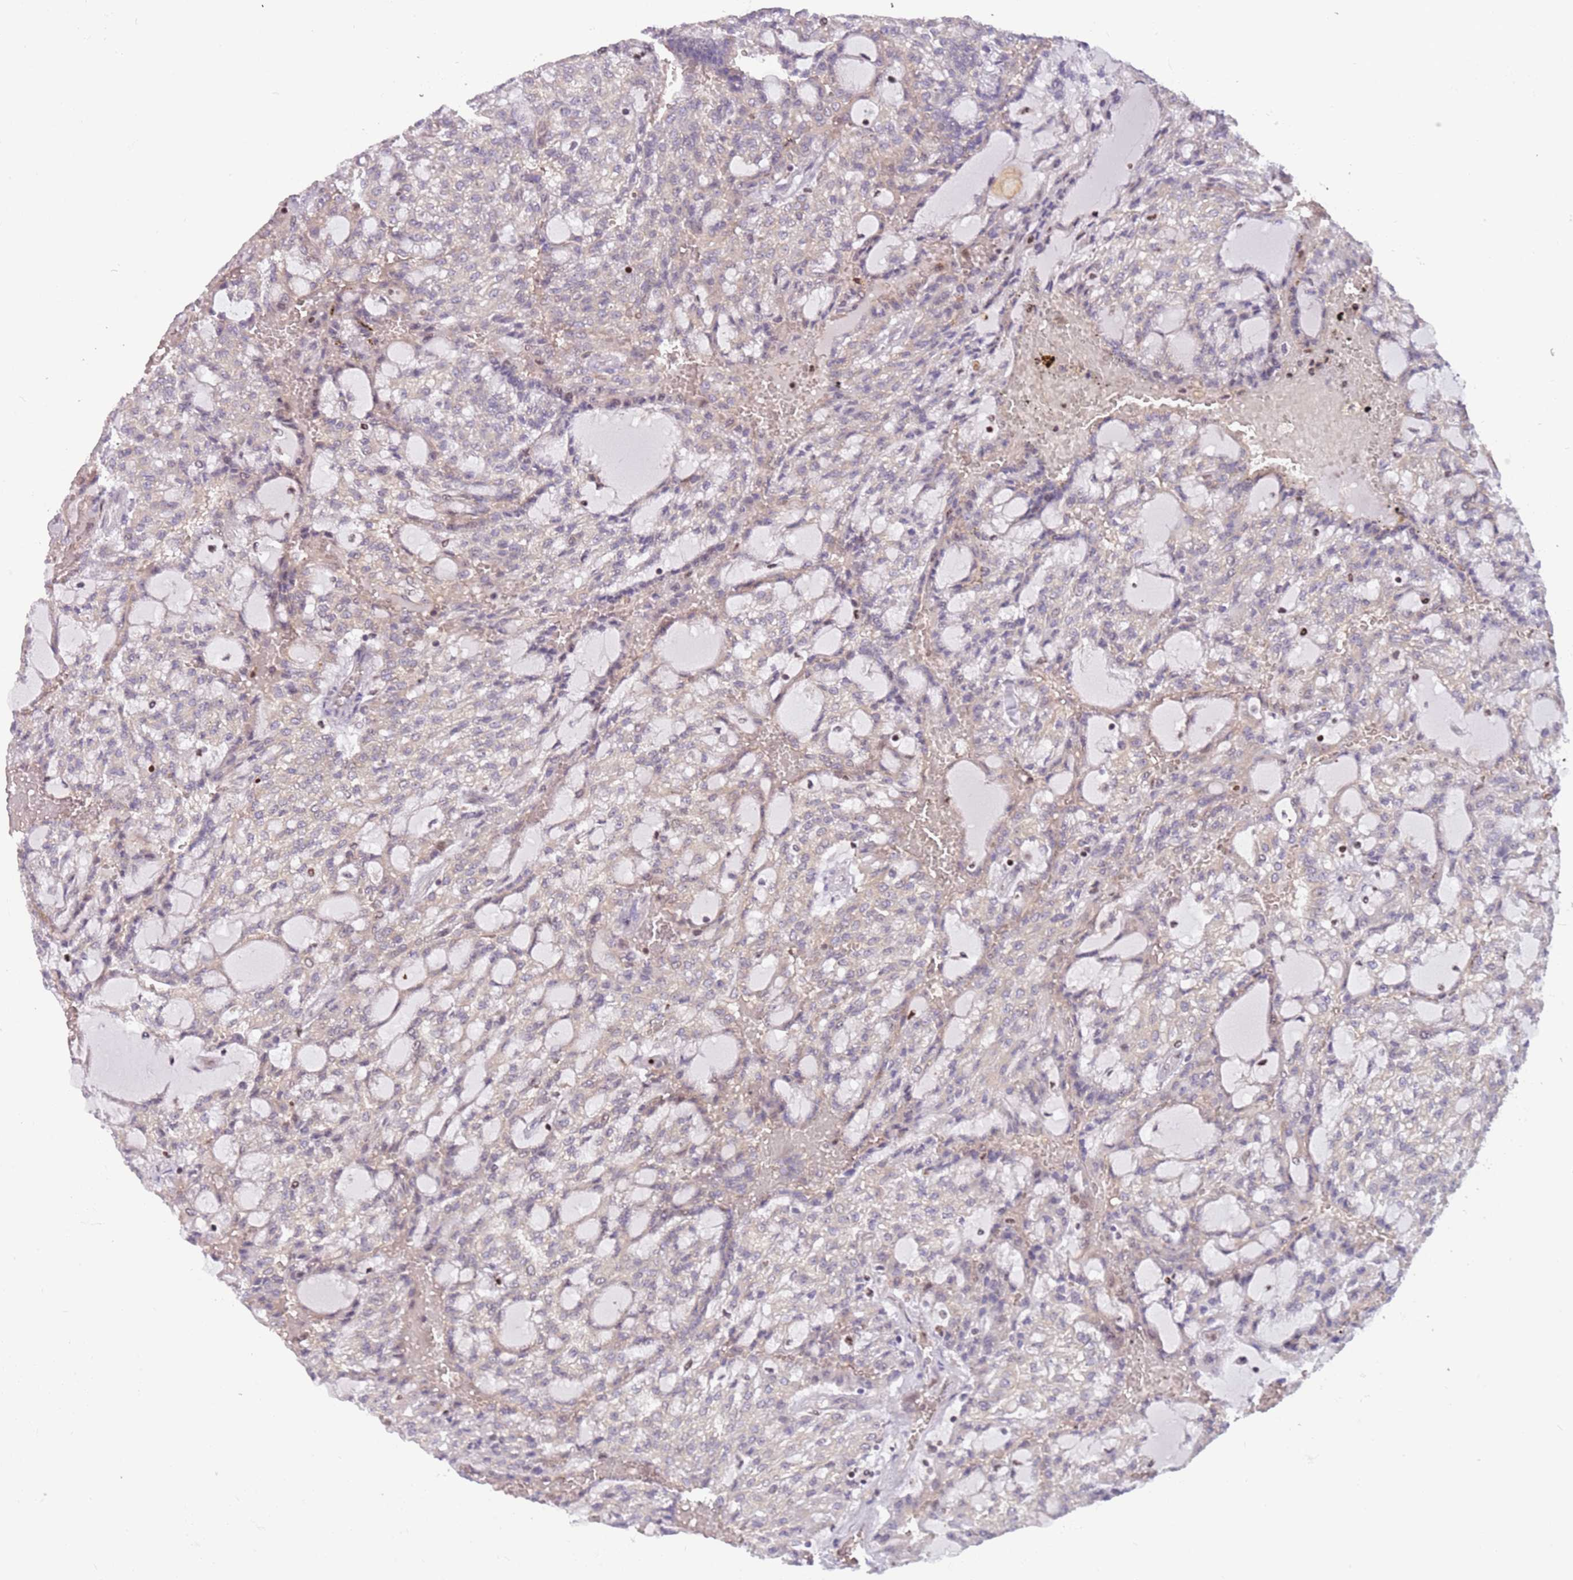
{"staining": {"intensity": "negative", "quantity": "none", "location": "none"}, "tissue": "renal cancer", "cell_type": "Tumor cells", "image_type": "cancer", "snomed": [{"axis": "morphology", "description": "Adenocarcinoma, NOS"}, {"axis": "topography", "description": "Kidney"}], "caption": "Immunohistochemistry (IHC) micrograph of neoplastic tissue: human renal cancer stained with DAB (3,3'-diaminobenzidine) shows no significant protein expression in tumor cells.", "gene": "ARHGEF5", "patient": {"sex": "male", "age": 63}}